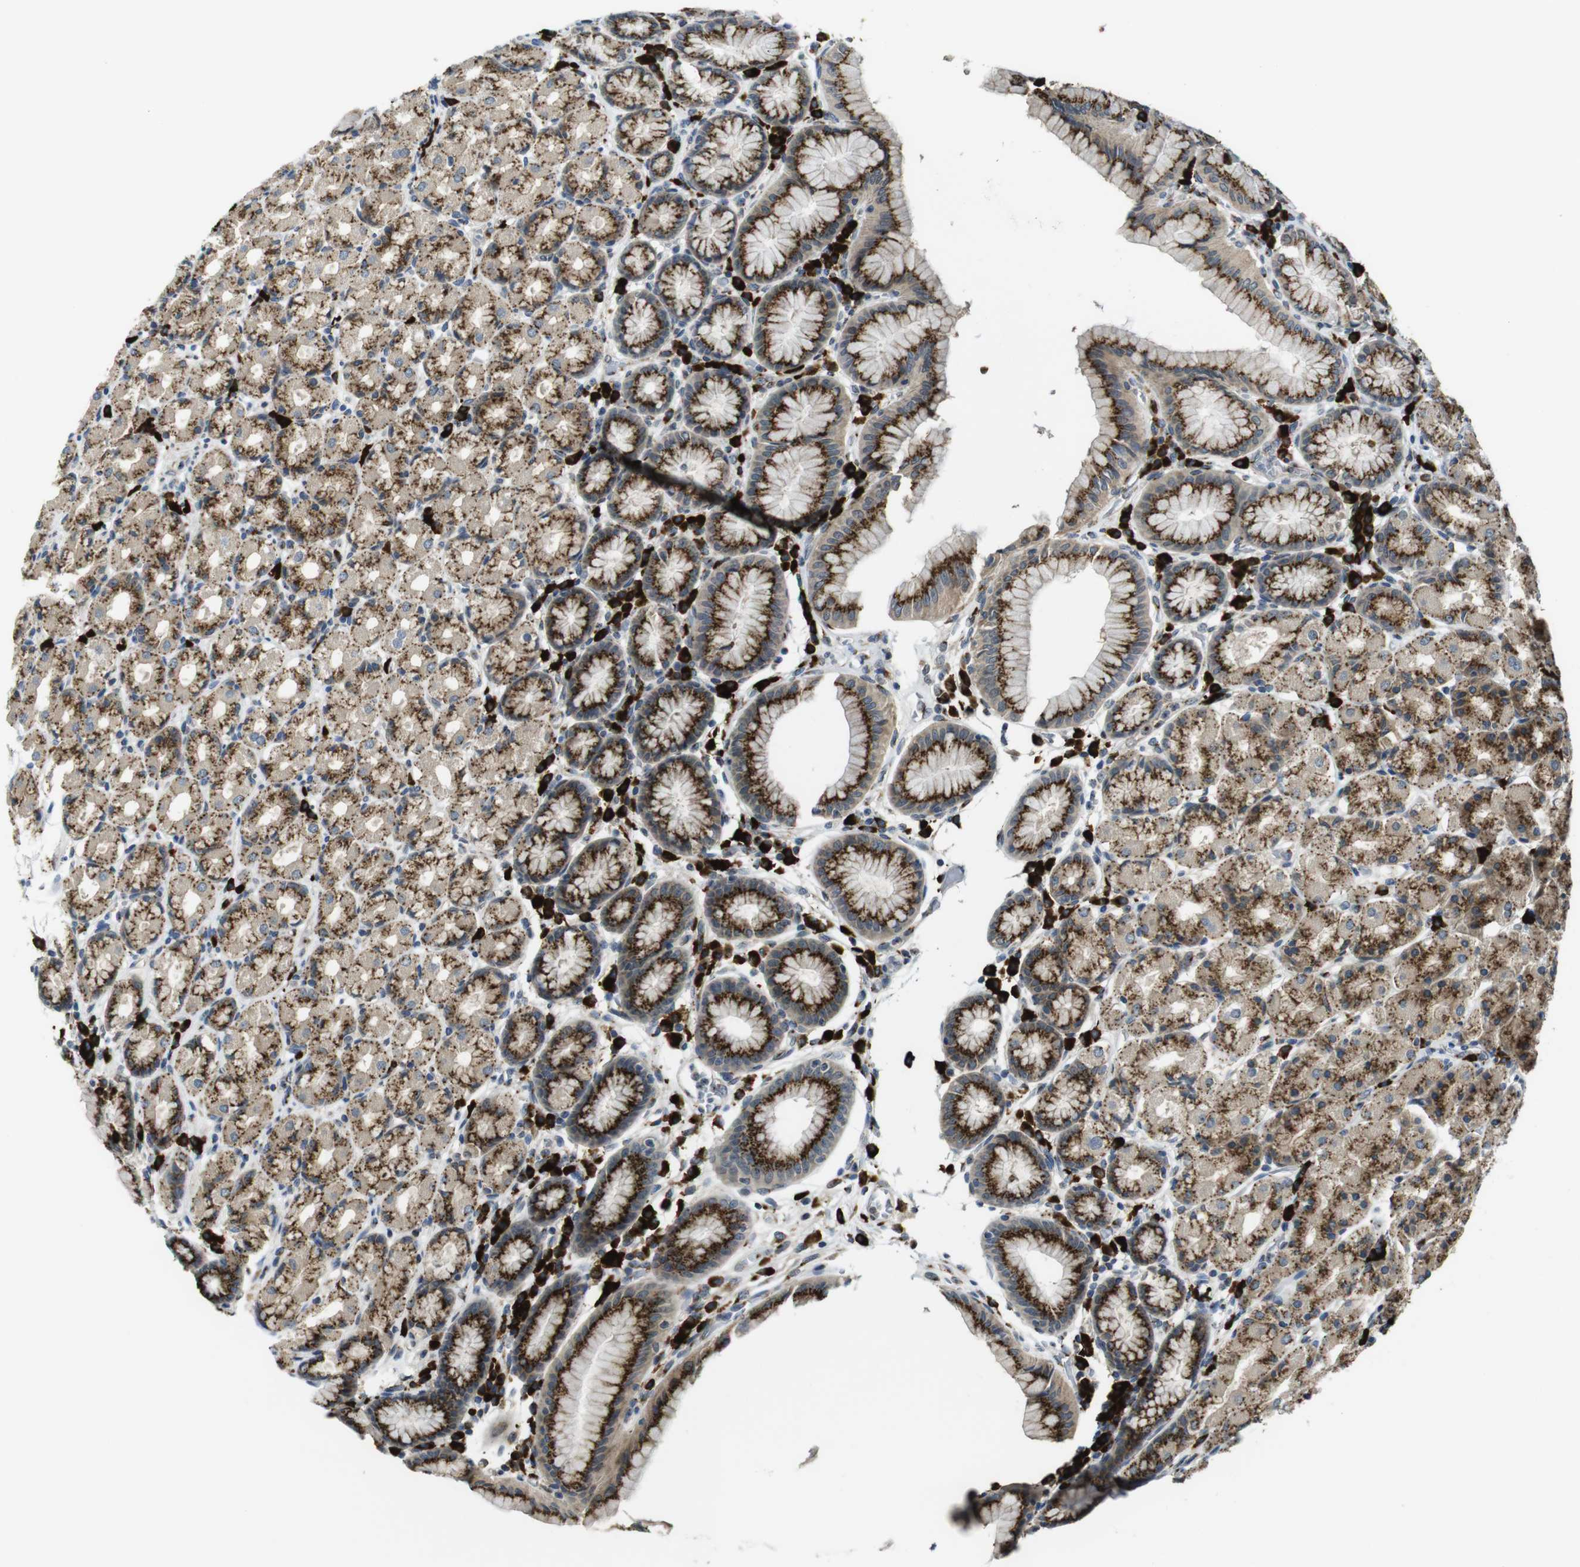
{"staining": {"intensity": "strong", "quantity": ">75%", "location": "cytoplasmic/membranous"}, "tissue": "stomach", "cell_type": "Glandular cells", "image_type": "normal", "snomed": [{"axis": "morphology", "description": "Normal tissue, NOS"}, {"axis": "topography", "description": "Stomach, upper"}], "caption": "IHC photomicrograph of unremarkable stomach: human stomach stained using immunohistochemistry shows high levels of strong protein expression localized specifically in the cytoplasmic/membranous of glandular cells, appearing as a cytoplasmic/membranous brown color.", "gene": "ZFPL1", "patient": {"sex": "male", "age": 68}}